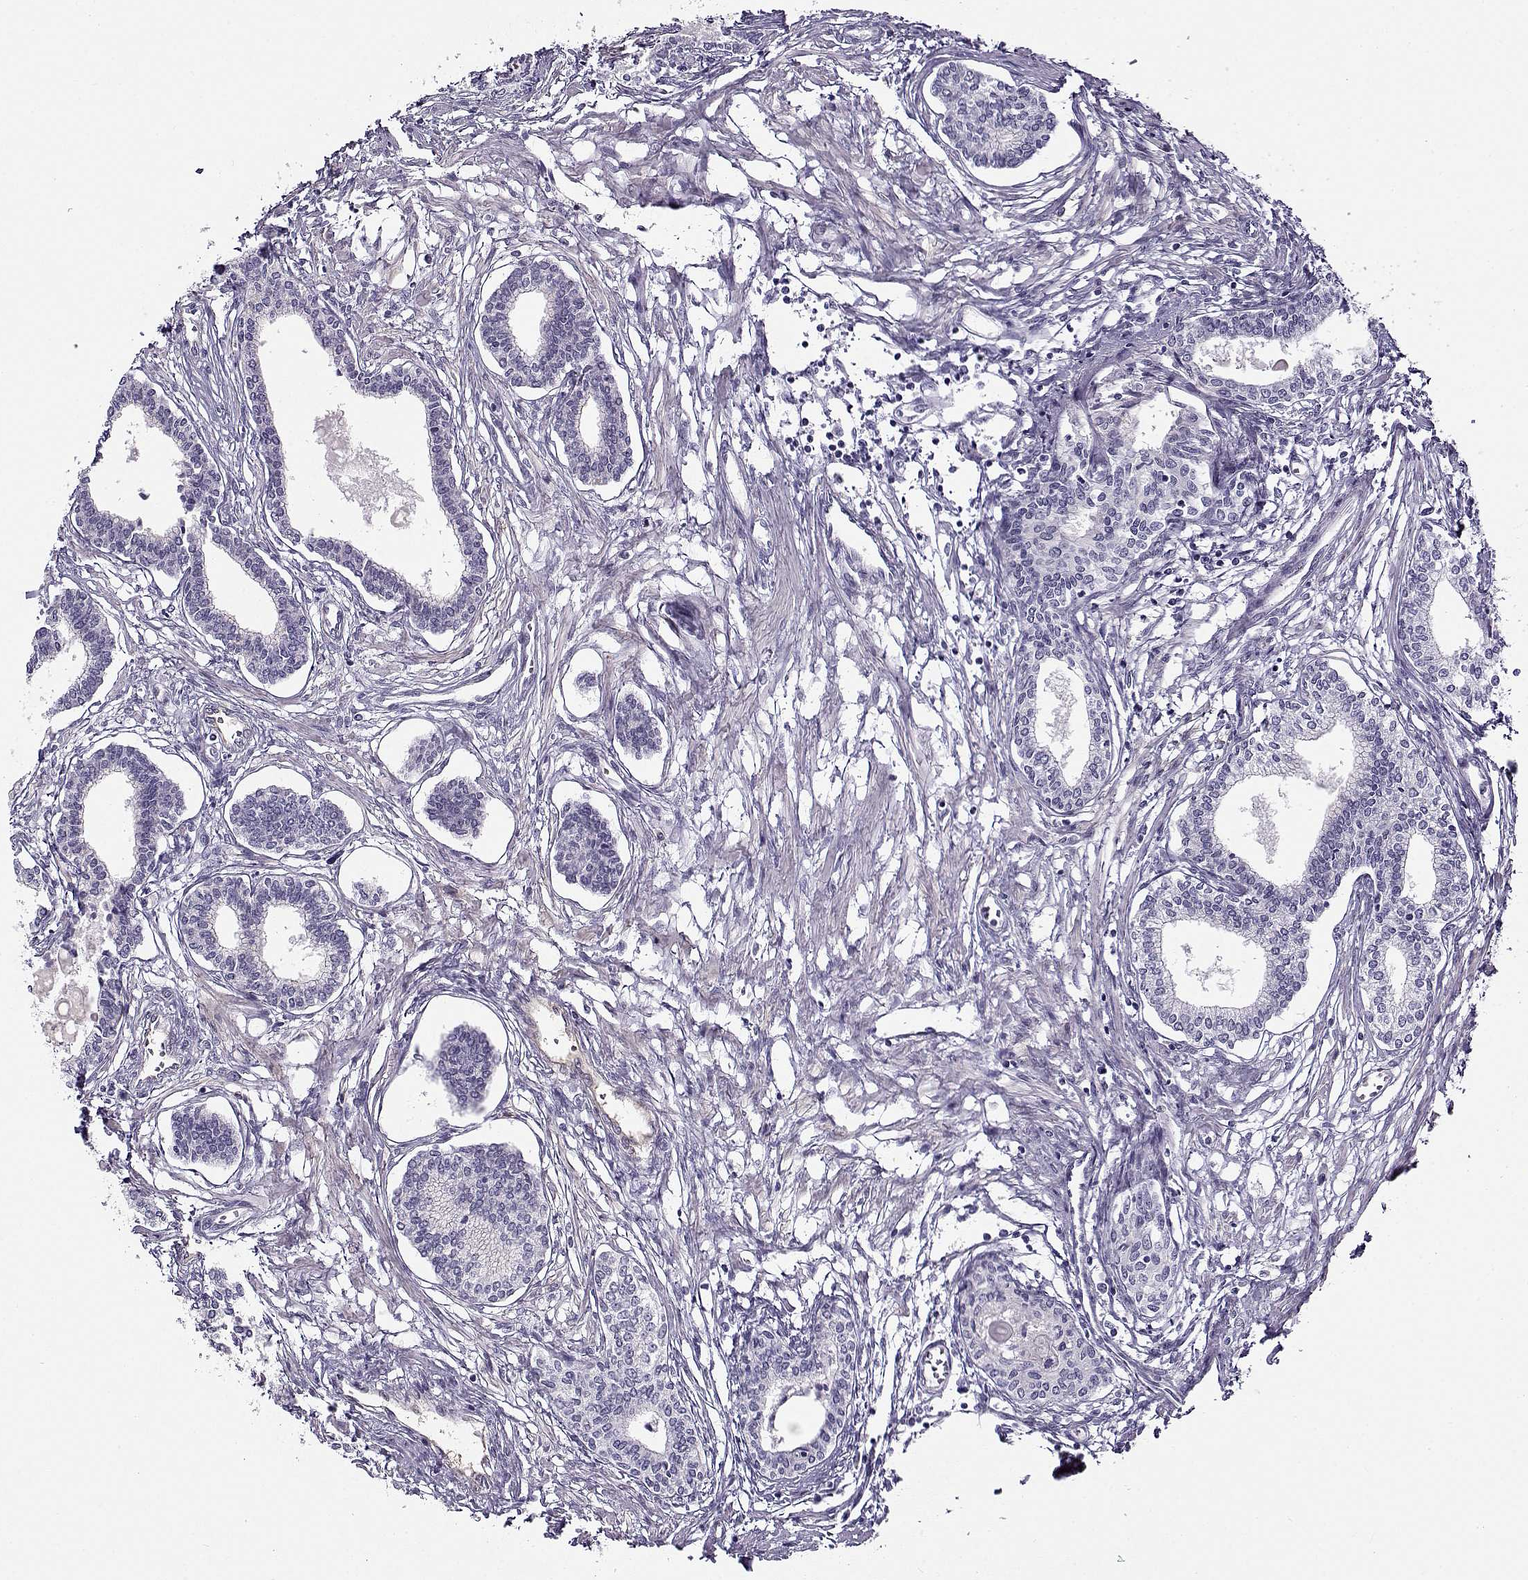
{"staining": {"intensity": "negative", "quantity": "none", "location": "none"}, "tissue": "prostate", "cell_type": "Glandular cells", "image_type": "normal", "snomed": [{"axis": "morphology", "description": "Normal tissue, NOS"}, {"axis": "topography", "description": "Prostate"}], "caption": "Glandular cells are negative for protein expression in benign human prostate. (DAB (3,3'-diaminobenzidine) immunohistochemistry, high magnification).", "gene": "BACH1", "patient": {"sex": "male", "age": 60}}